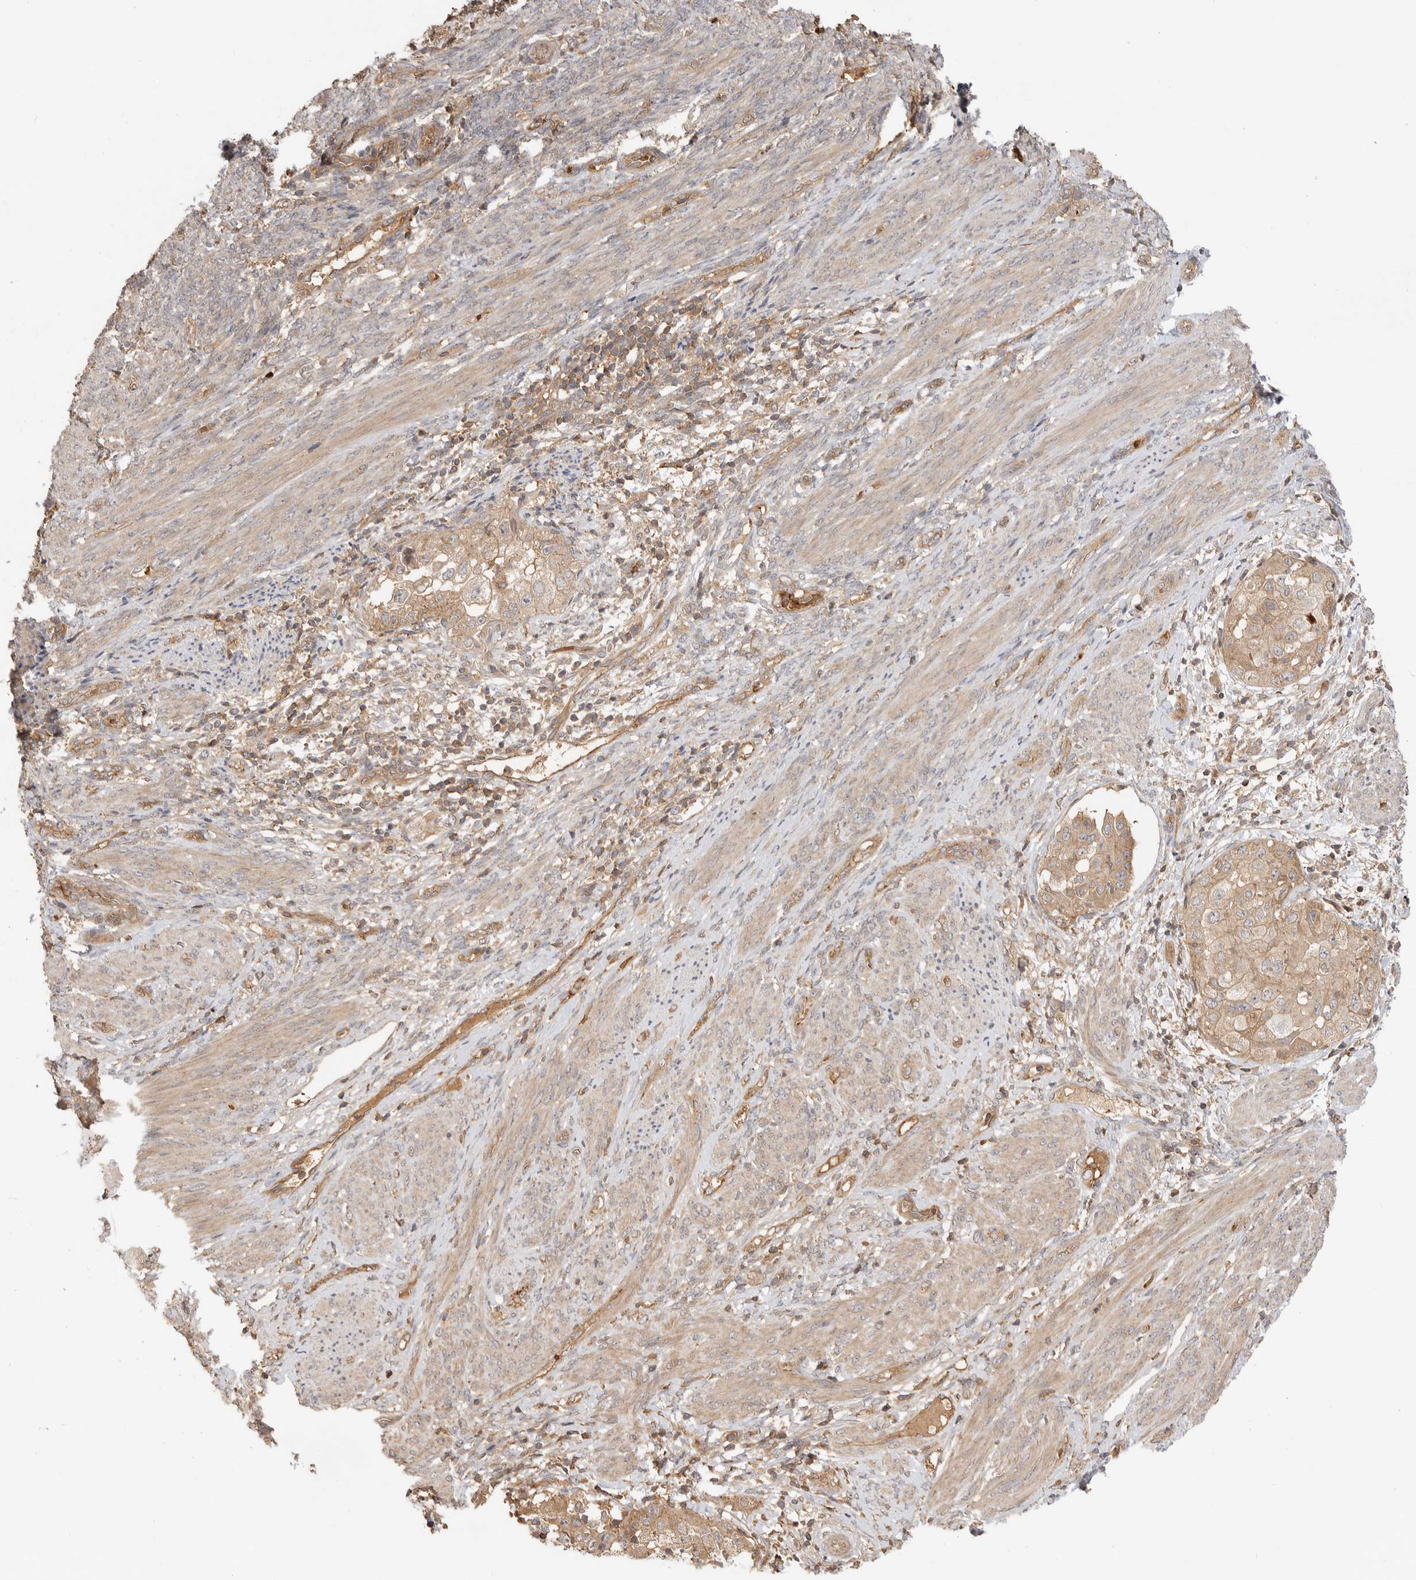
{"staining": {"intensity": "moderate", "quantity": ">75%", "location": "cytoplasmic/membranous"}, "tissue": "endometrial cancer", "cell_type": "Tumor cells", "image_type": "cancer", "snomed": [{"axis": "morphology", "description": "Adenocarcinoma, NOS"}, {"axis": "topography", "description": "Endometrium"}], "caption": "Tumor cells display medium levels of moderate cytoplasmic/membranous expression in approximately >75% of cells in endometrial cancer. Nuclei are stained in blue.", "gene": "CLDN12", "patient": {"sex": "female", "age": 85}}